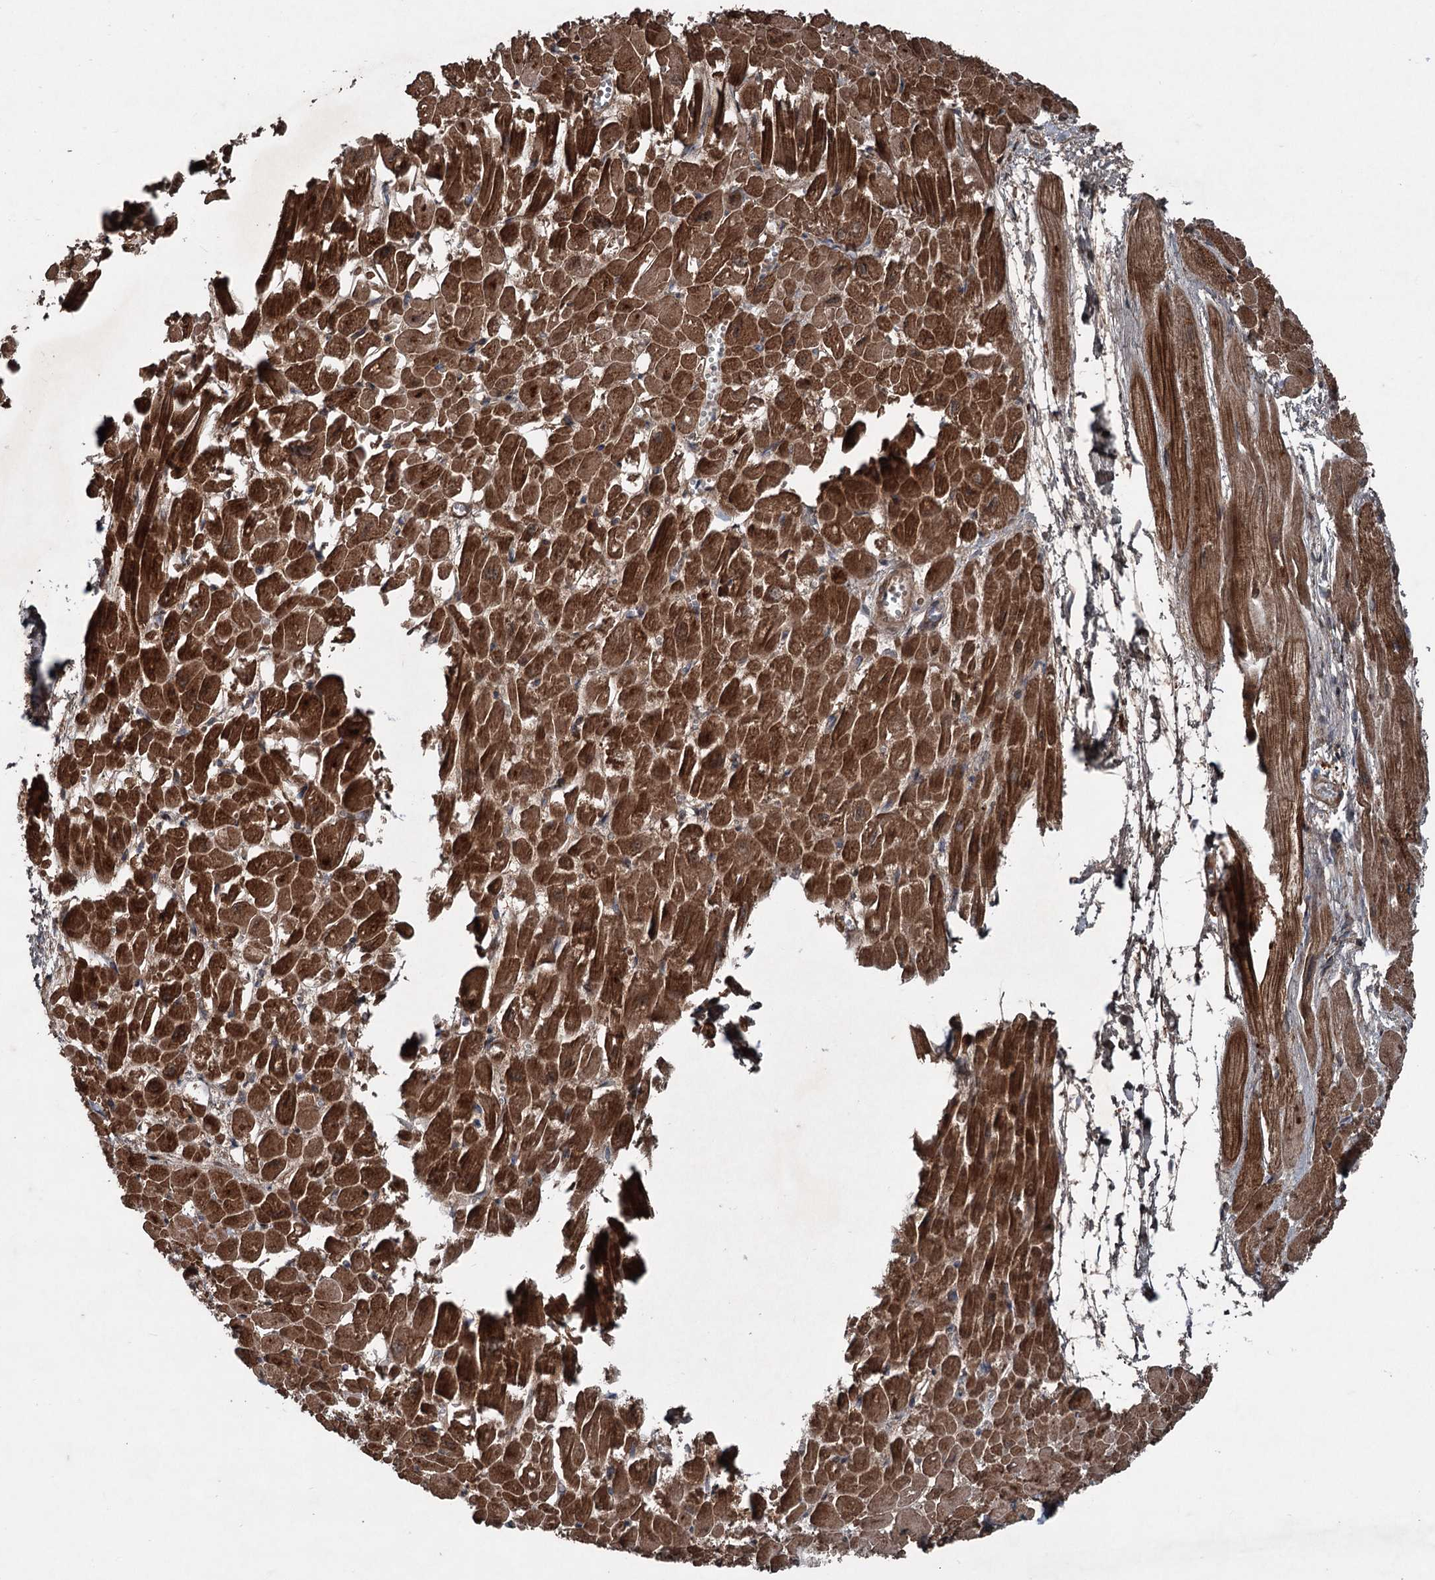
{"staining": {"intensity": "strong", "quantity": ">75%", "location": "cytoplasmic/membranous"}, "tissue": "heart muscle", "cell_type": "Cardiomyocytes", "image_type": "normal", "snomed": [{"axis": "morphology", "description": "Normal tissue, NOS"}, {"axis": "topography", "description": "Heart"}], "caption": "Strong cytoplasmic/membranous staining is identified in about >75% of cardiomyocytes in benign heart muscle. (Brightfield microscopy of DAB IHC at high magnification).", "gene": "ALAS1", "patient": {"sex": "male", "age": 54}}